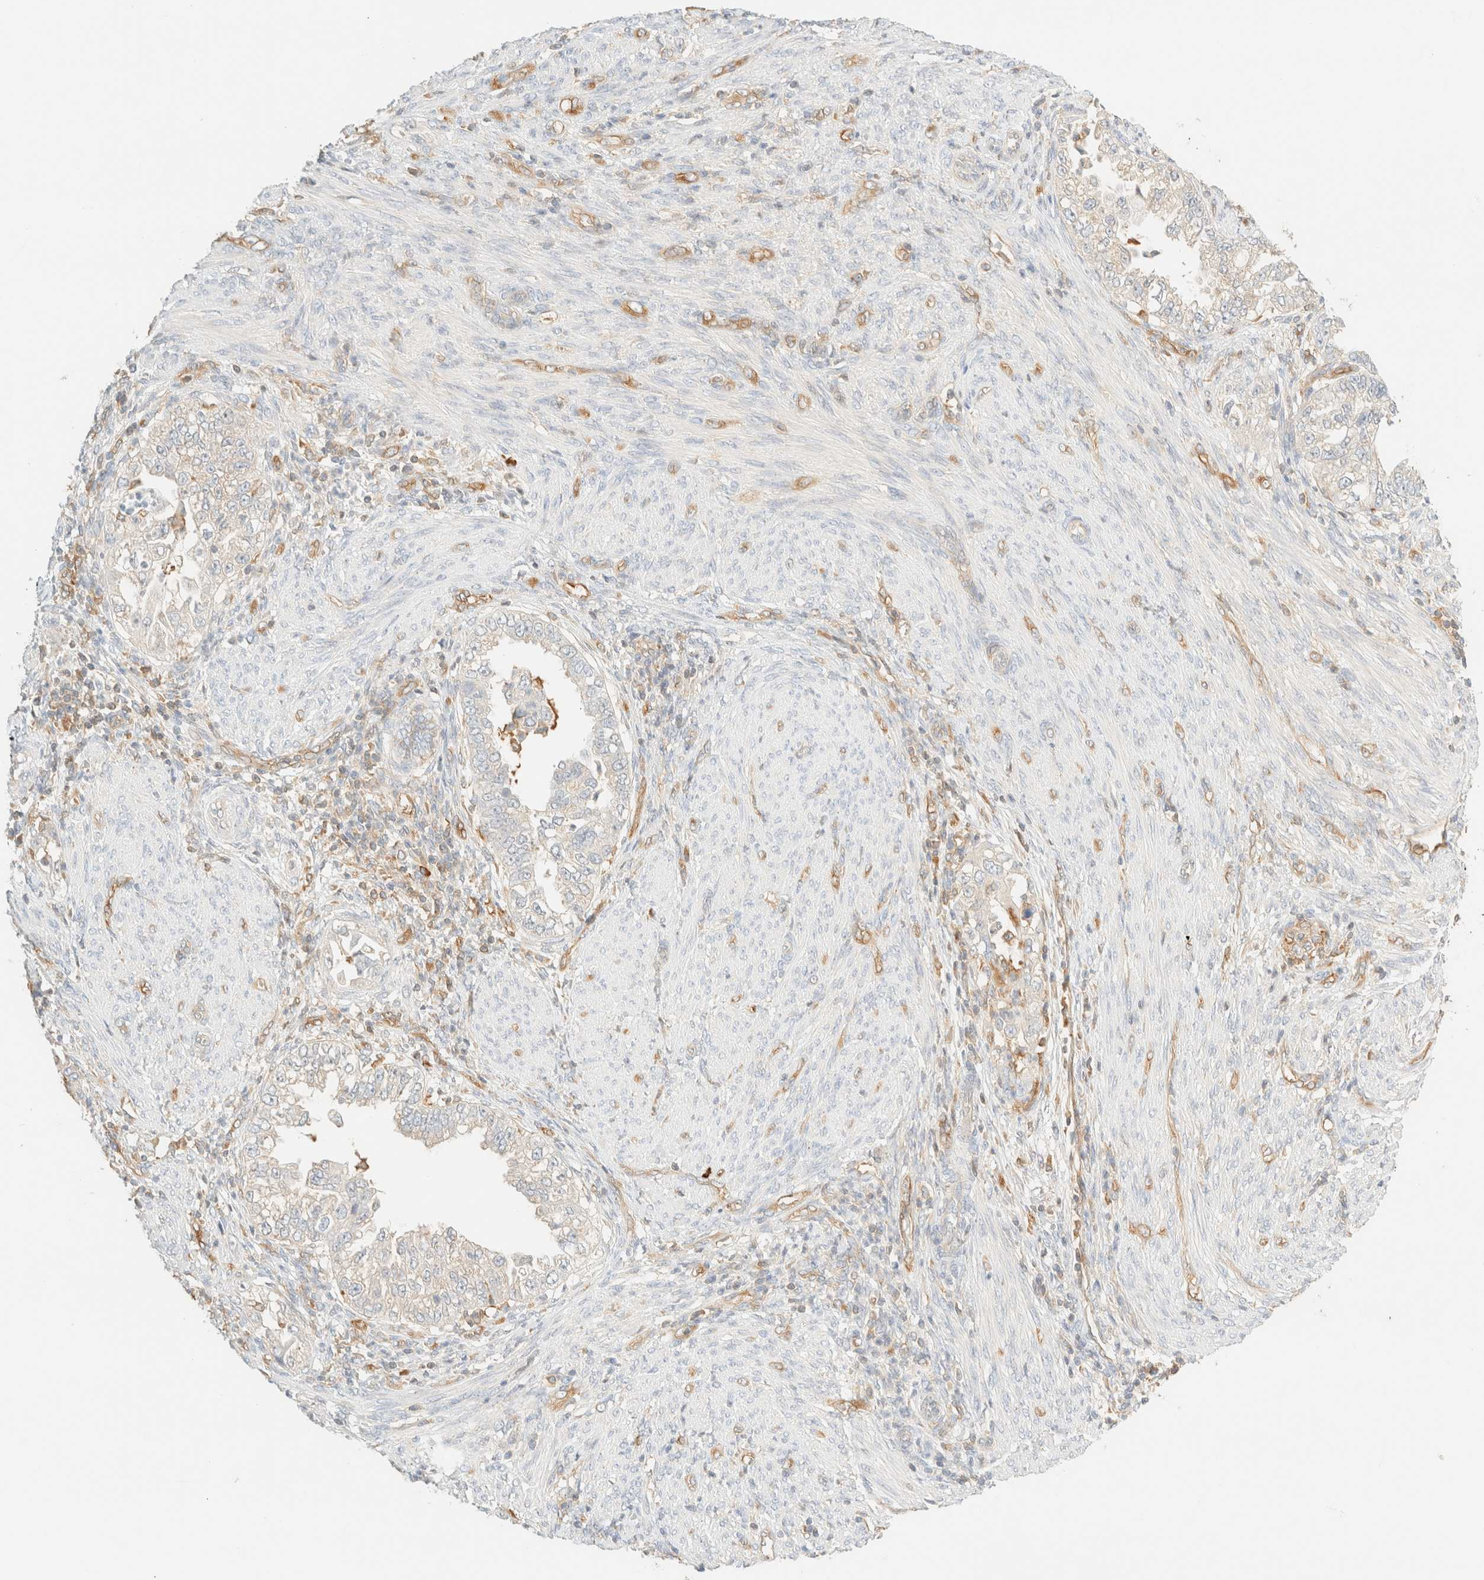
{"staining": {"intensity": "negative", "quantity": "none", "location": "none"}, "tissue": "endometrial cancer", "cell_type": "Tumor cells", "image_type": "cancer", "snomed": [{"axis": "morphology", "description": "Adenocarcinoma, NOS"}, {"axis": "topography", "description": "Endometrium"}], "caption": "An image of human endometrial adenocarcinoma is negative for staining in tumor cells. (DAB immunohistochemistry (IHC) with hematoxylin counter stain).", "gene": "FHOD1", "patient": {"sex": "female", "age": 85}}